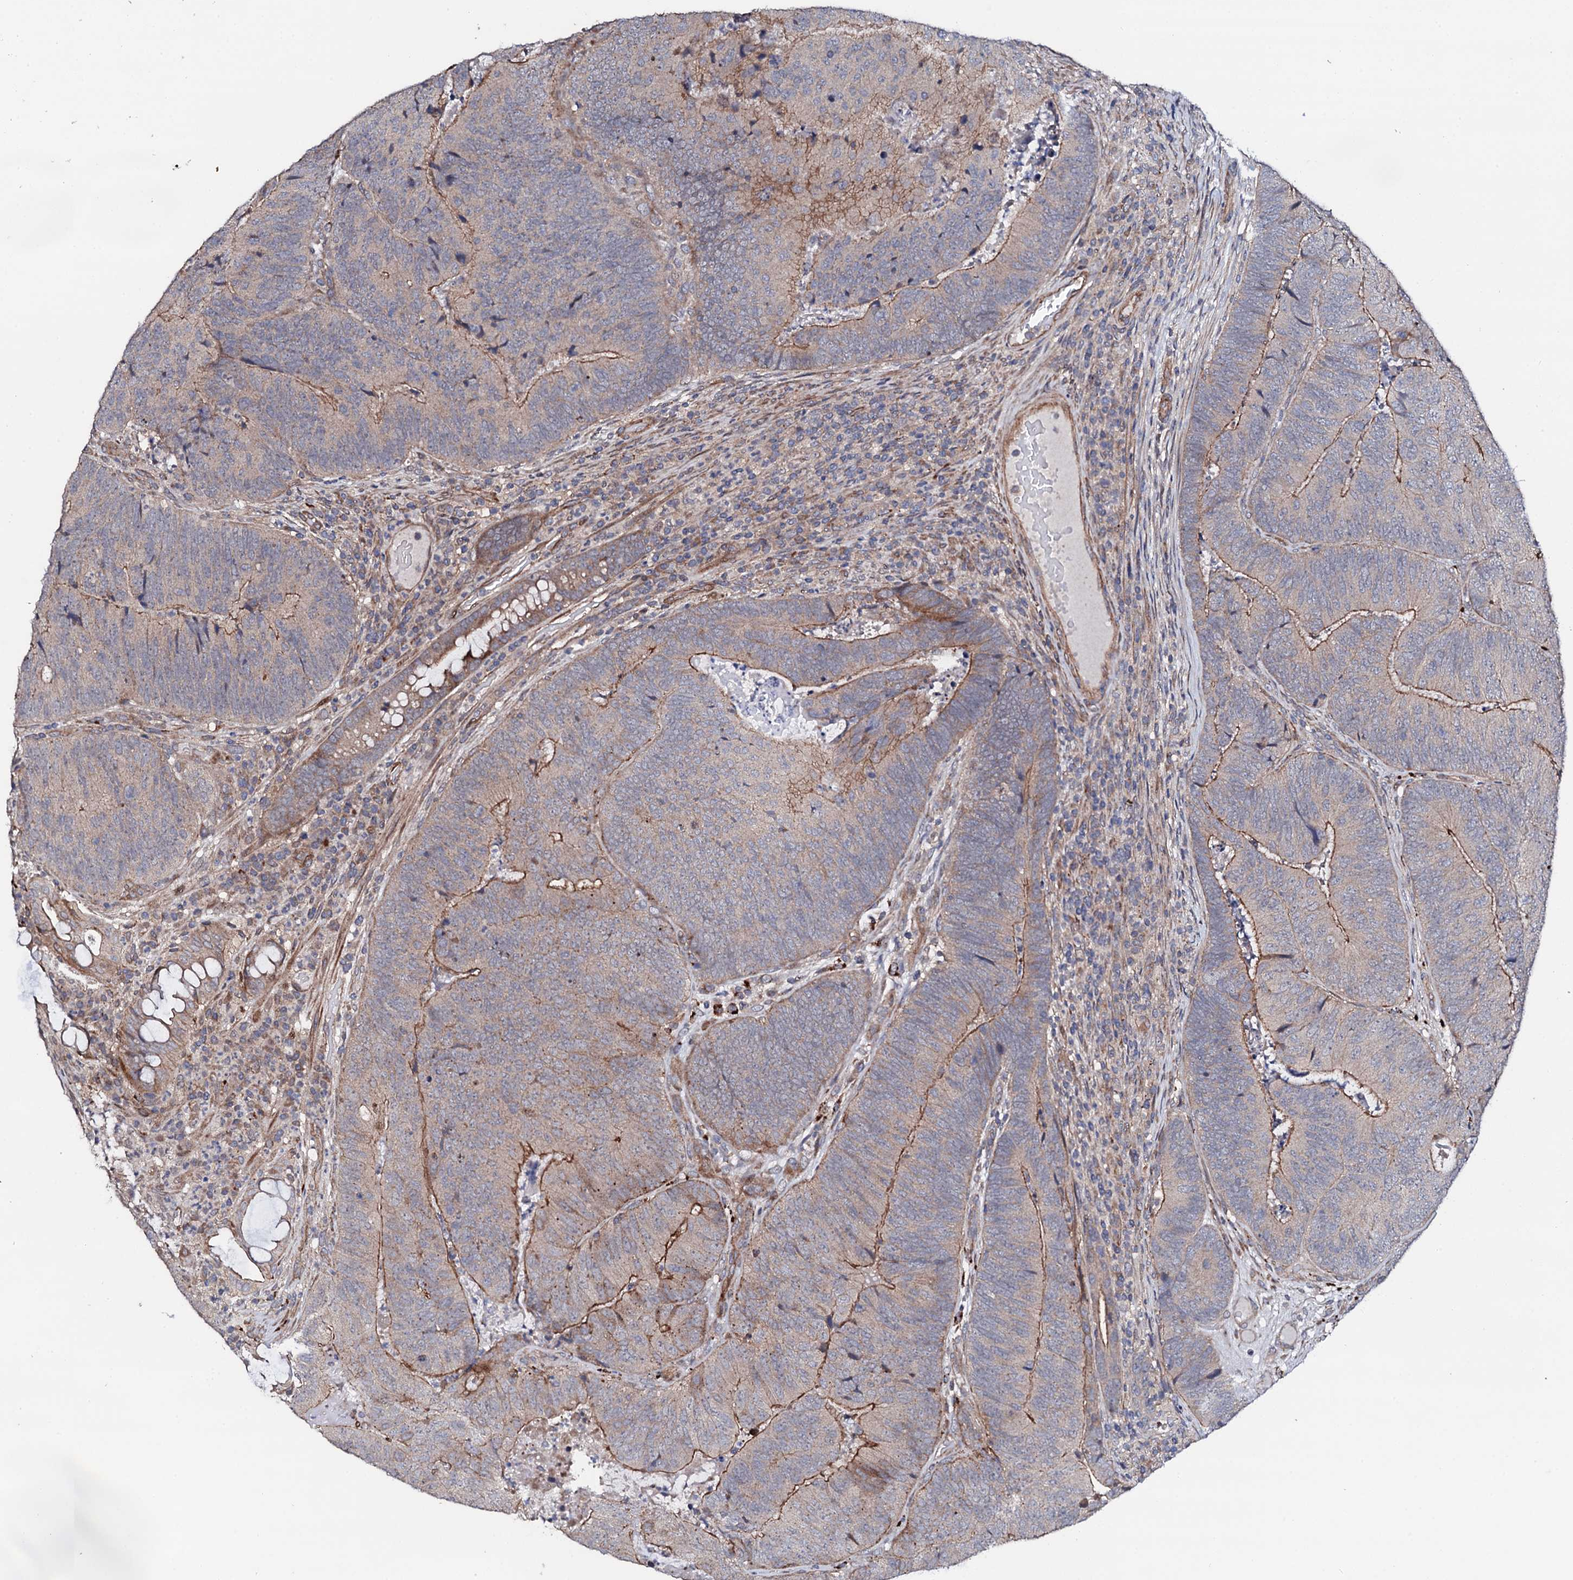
{"staining": {"intensity": "moderate", "quantity": "25%-75%", "location": "cytoplasmic/membranous"}, "tissue": "colorectal cancer", "cell_type": "Tumor cells", "image_type": "cancer", "snomed": [{"axis": "morphology", "description": "Adenocarcinoma, NOS"}, {"axis": "topography", "description": "Colon"}], "caption": "A high-resolution micrograph shows IHC staining of colorectal adenocarcinoma, which displays moderate cytoplasmic/membranous positivity in approximately 25%-75% of tumor cells.", "gene": "CIAO2A", "patient": {"sex": "female", "age": 67}}